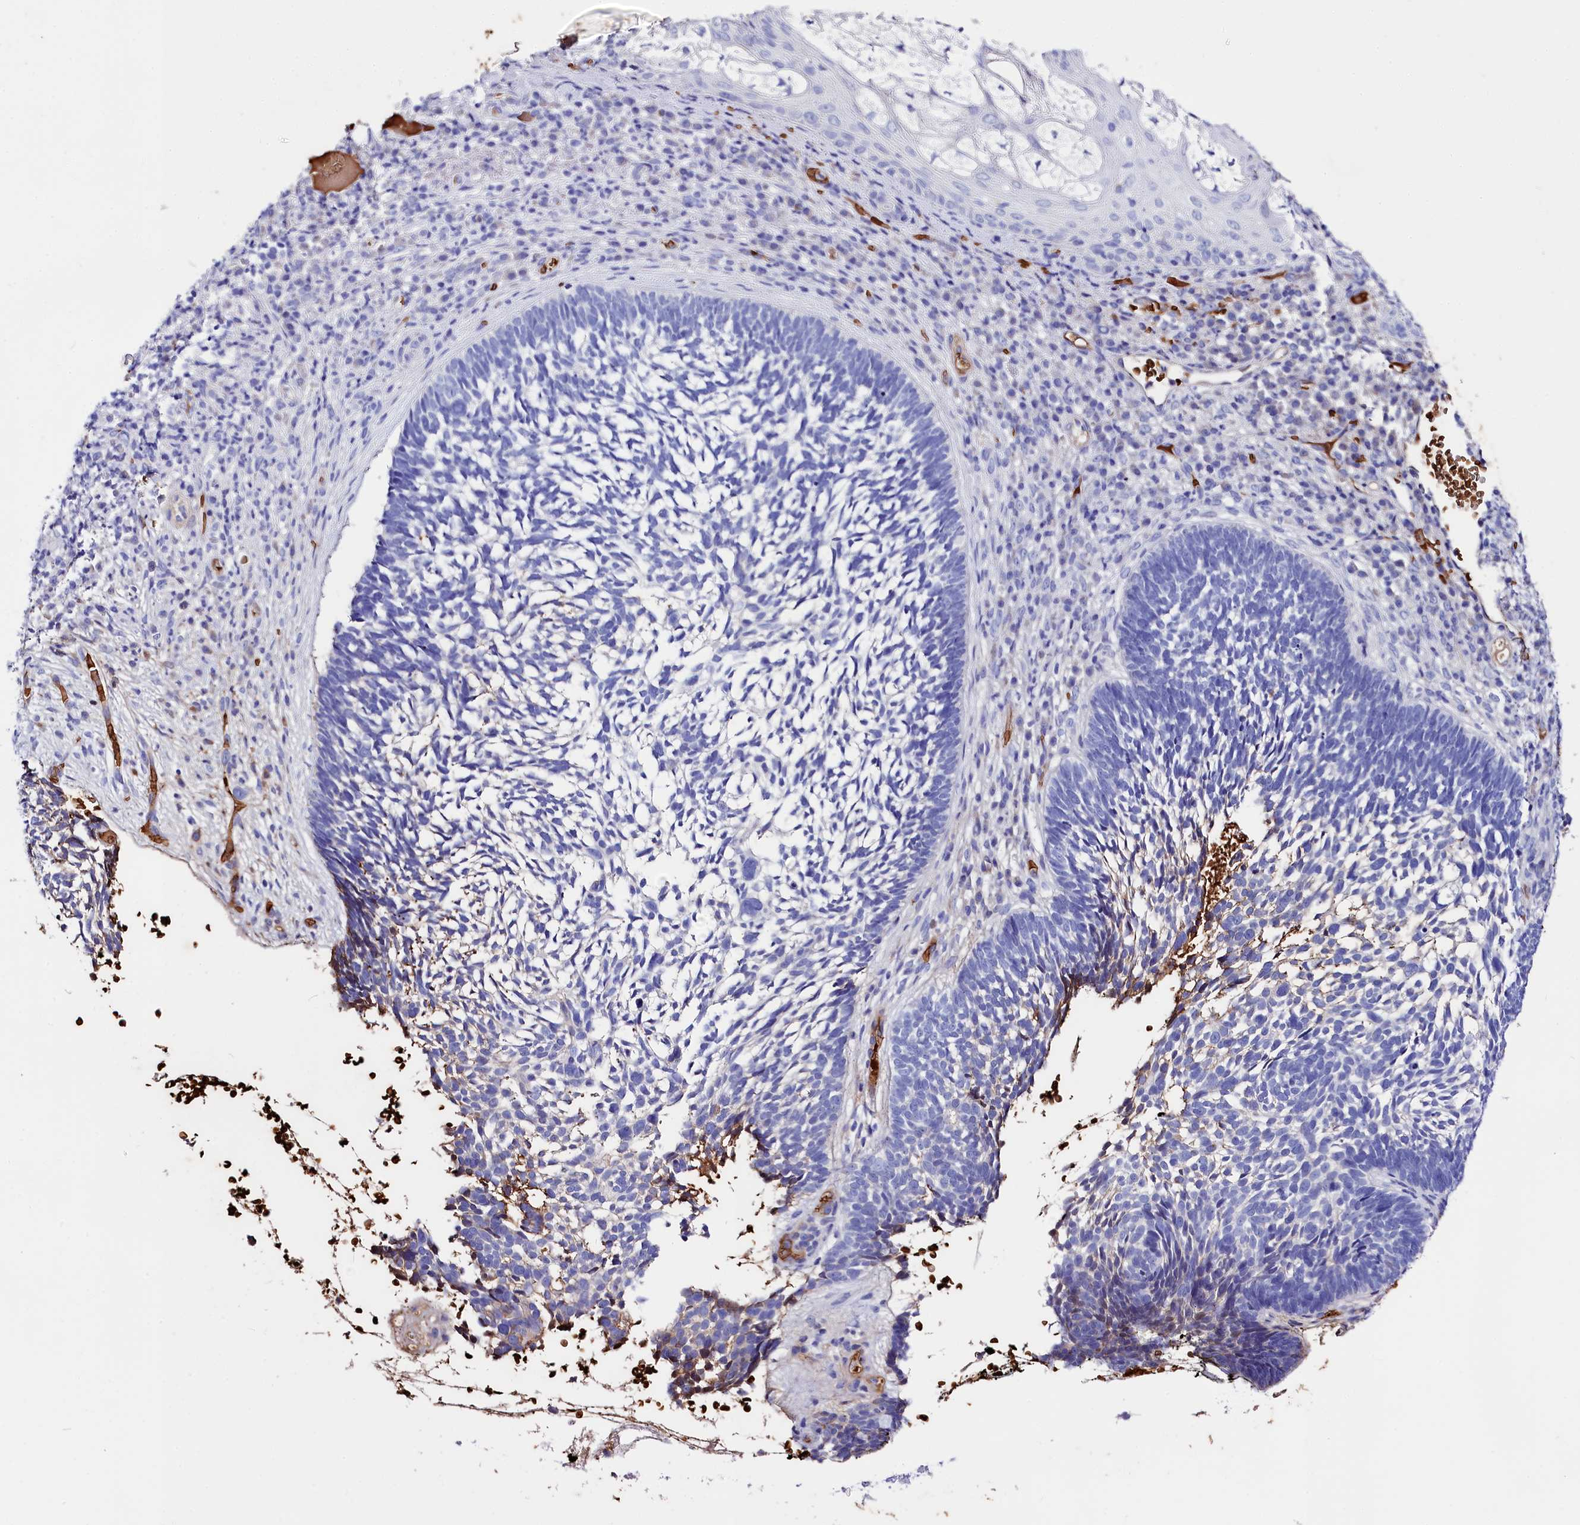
{"staining": {"intensity": "negative", "quantity": "none", "location": "none"}, "tissue": "skin cancer", "cell_type": "Tumor cells", "image_type": "cancer", "snomed": [{"axis": "morphology", "description": "Basal cell carcinoma"}, {"axis": "topography", "description": "Skin"}], "caption": "A histopathology image of human basal cell carcinoma (skin) is negative for staining in tumor cells.", "gene": "RPUSD3", "patient": {"sex": "male", "age": 88}}